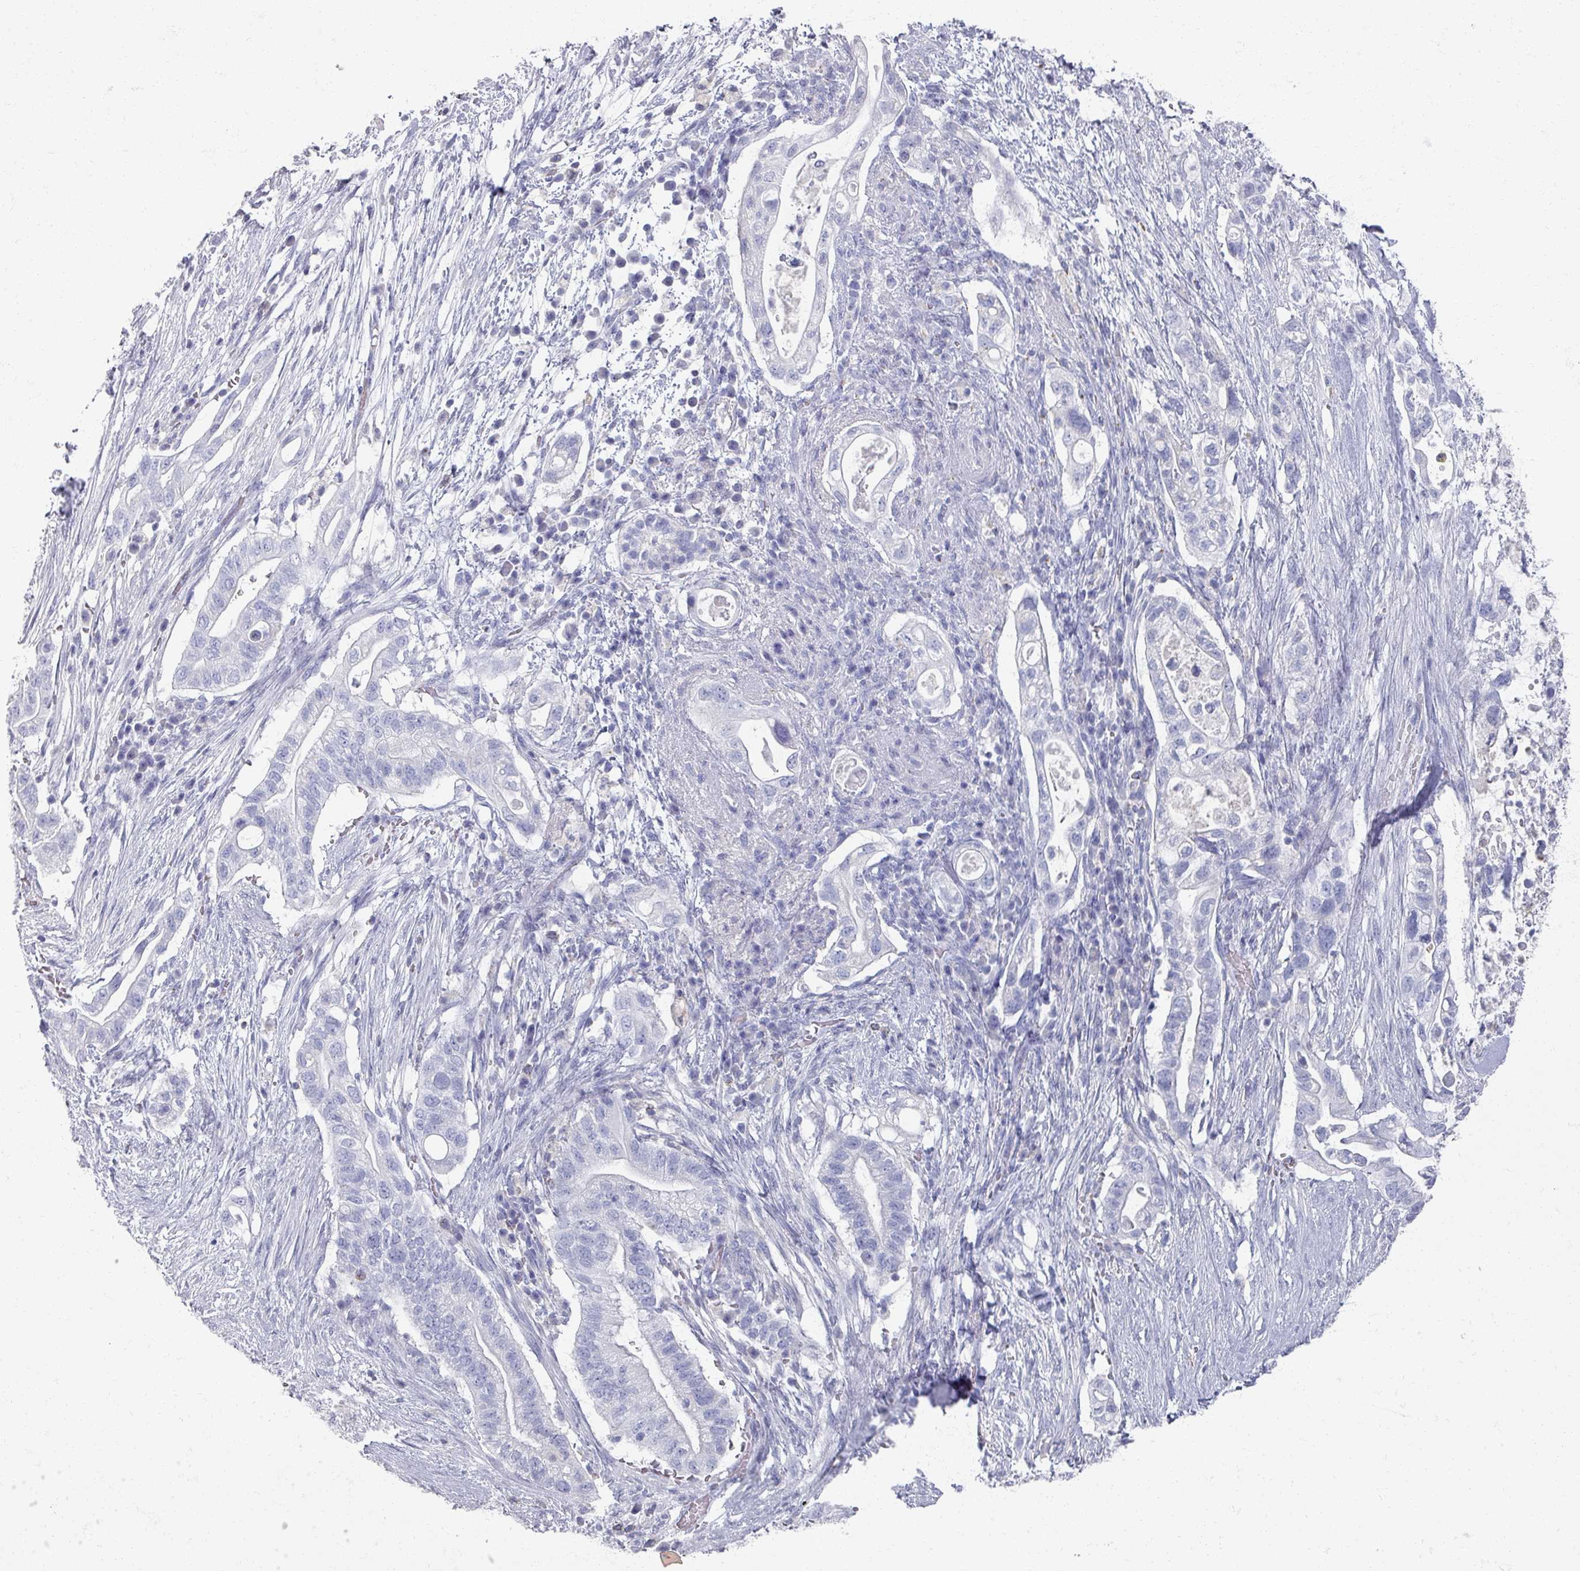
{"staining": {"intensity": "negative", "quantity": "none", "location": "none"}, "tissue": "pancreatic cancer", "cell_type": "Tumor cells", "image_type": "cancer", "snomed": [{"axis": "morphology", "description": "Adenocarcinoma, NOS"}, {"axis": "topography", "description": "Pancreas"}], "caption": "A high-resolution photomicrograph shows immunohistochemistry (IHC) staining of adenocarcinoma (pancreatic), which displays no significant staining in tumor cells.", "gene": "OMG", "patient": {"sex": "female", "age": 72}}